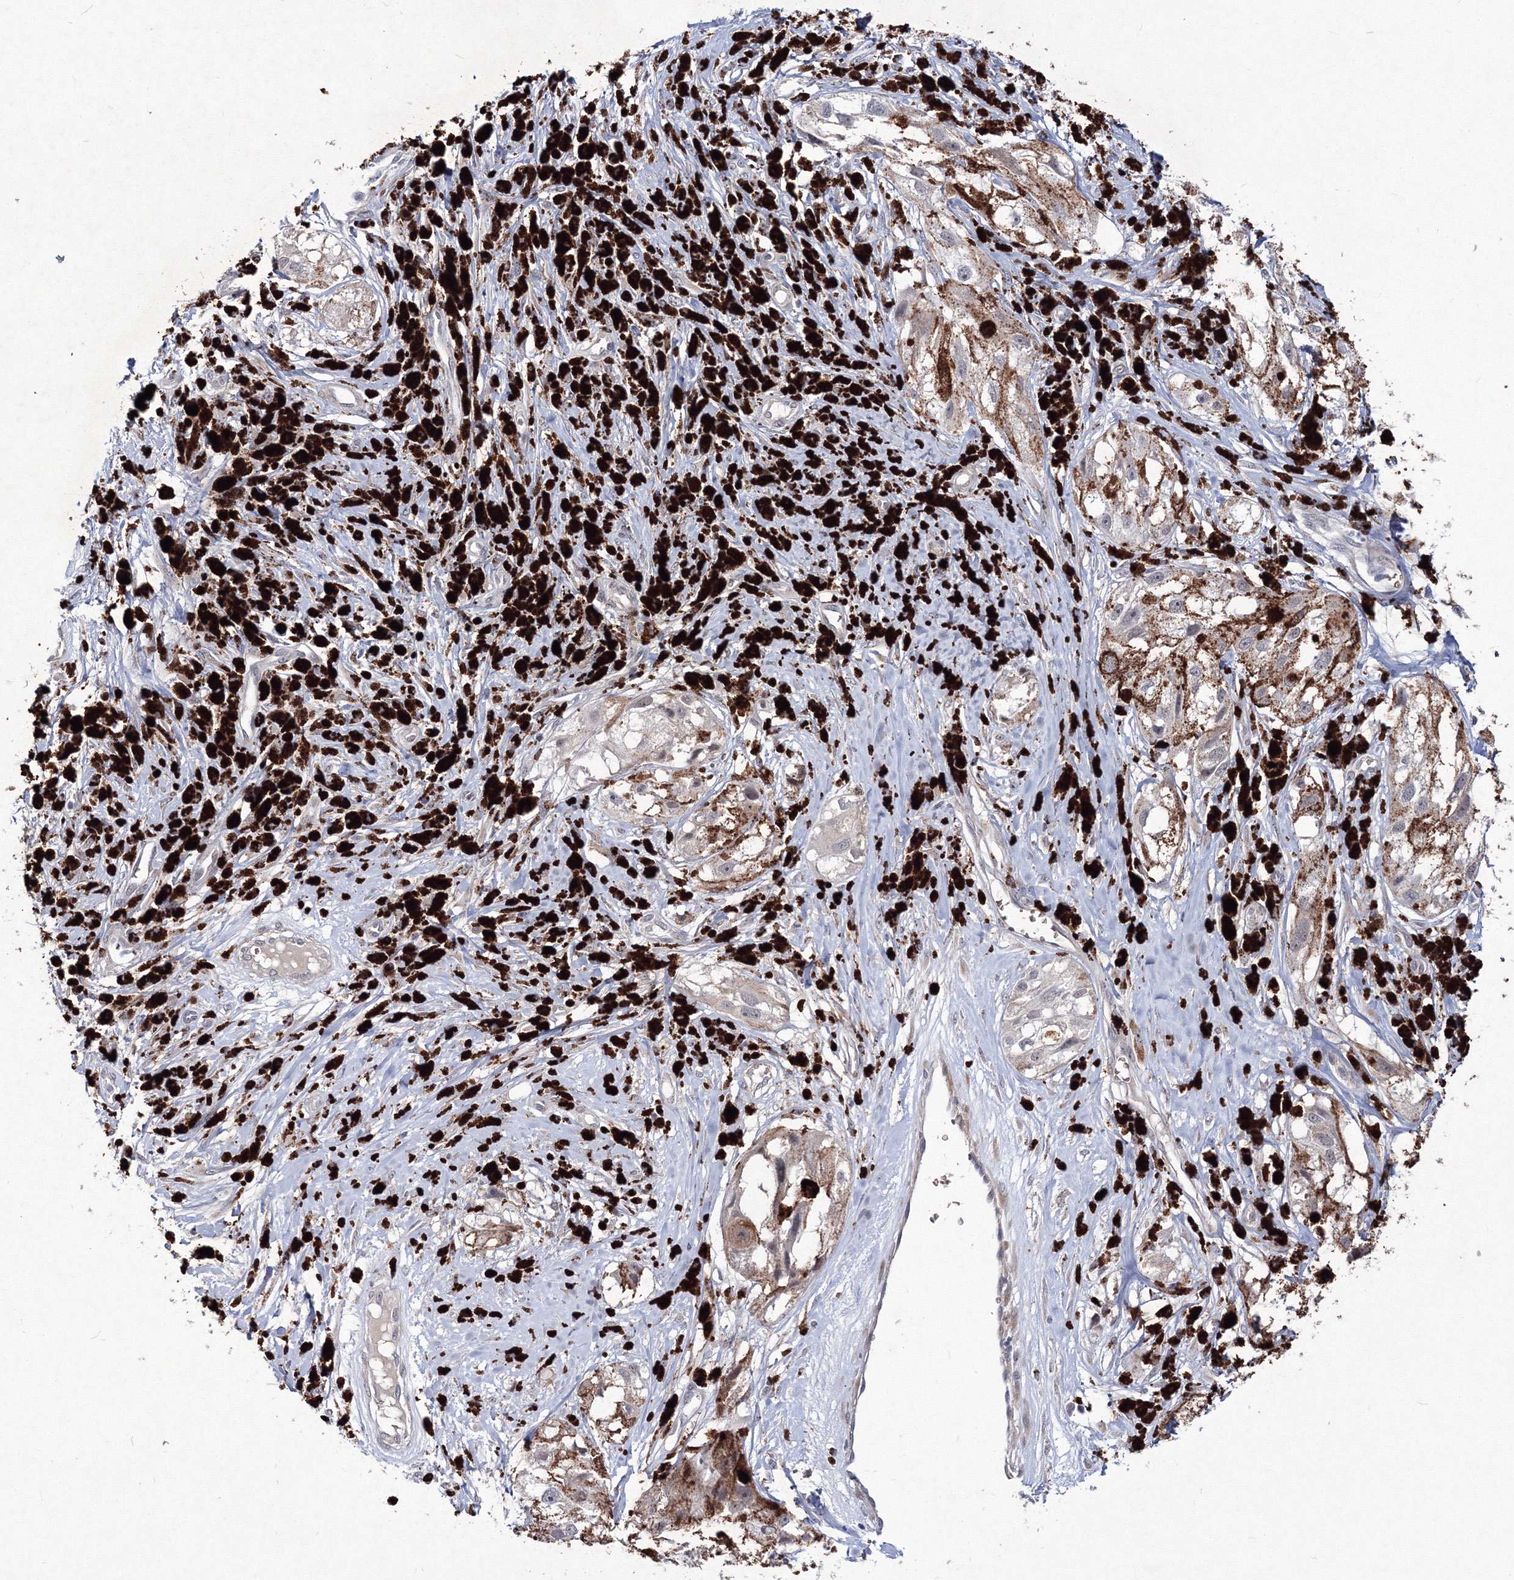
{"staining": {"intensity": "moderate", "quantity": ">75%", "location": "cytoplasmic/membranous"}, "tissue": "melanoma", "cell_type": "Tumor cells", "image_type": "cancer", "snomed": [{"axis": "morphology", "description": "Malignant melanoma, NOS"}, {"axis": "topography", "description": "Skin"}], "caption": "High-magnification brightfield microscopy of melanoma stained with DAB (brown) and counterstained with hematoxylin (blue). tumor cells exhibit moderate cytoplasmic/membranous staining is seen in approximately>75% of cells.", "gene": "C11orf52", "patient": {"sex": "male", "age": 88}}